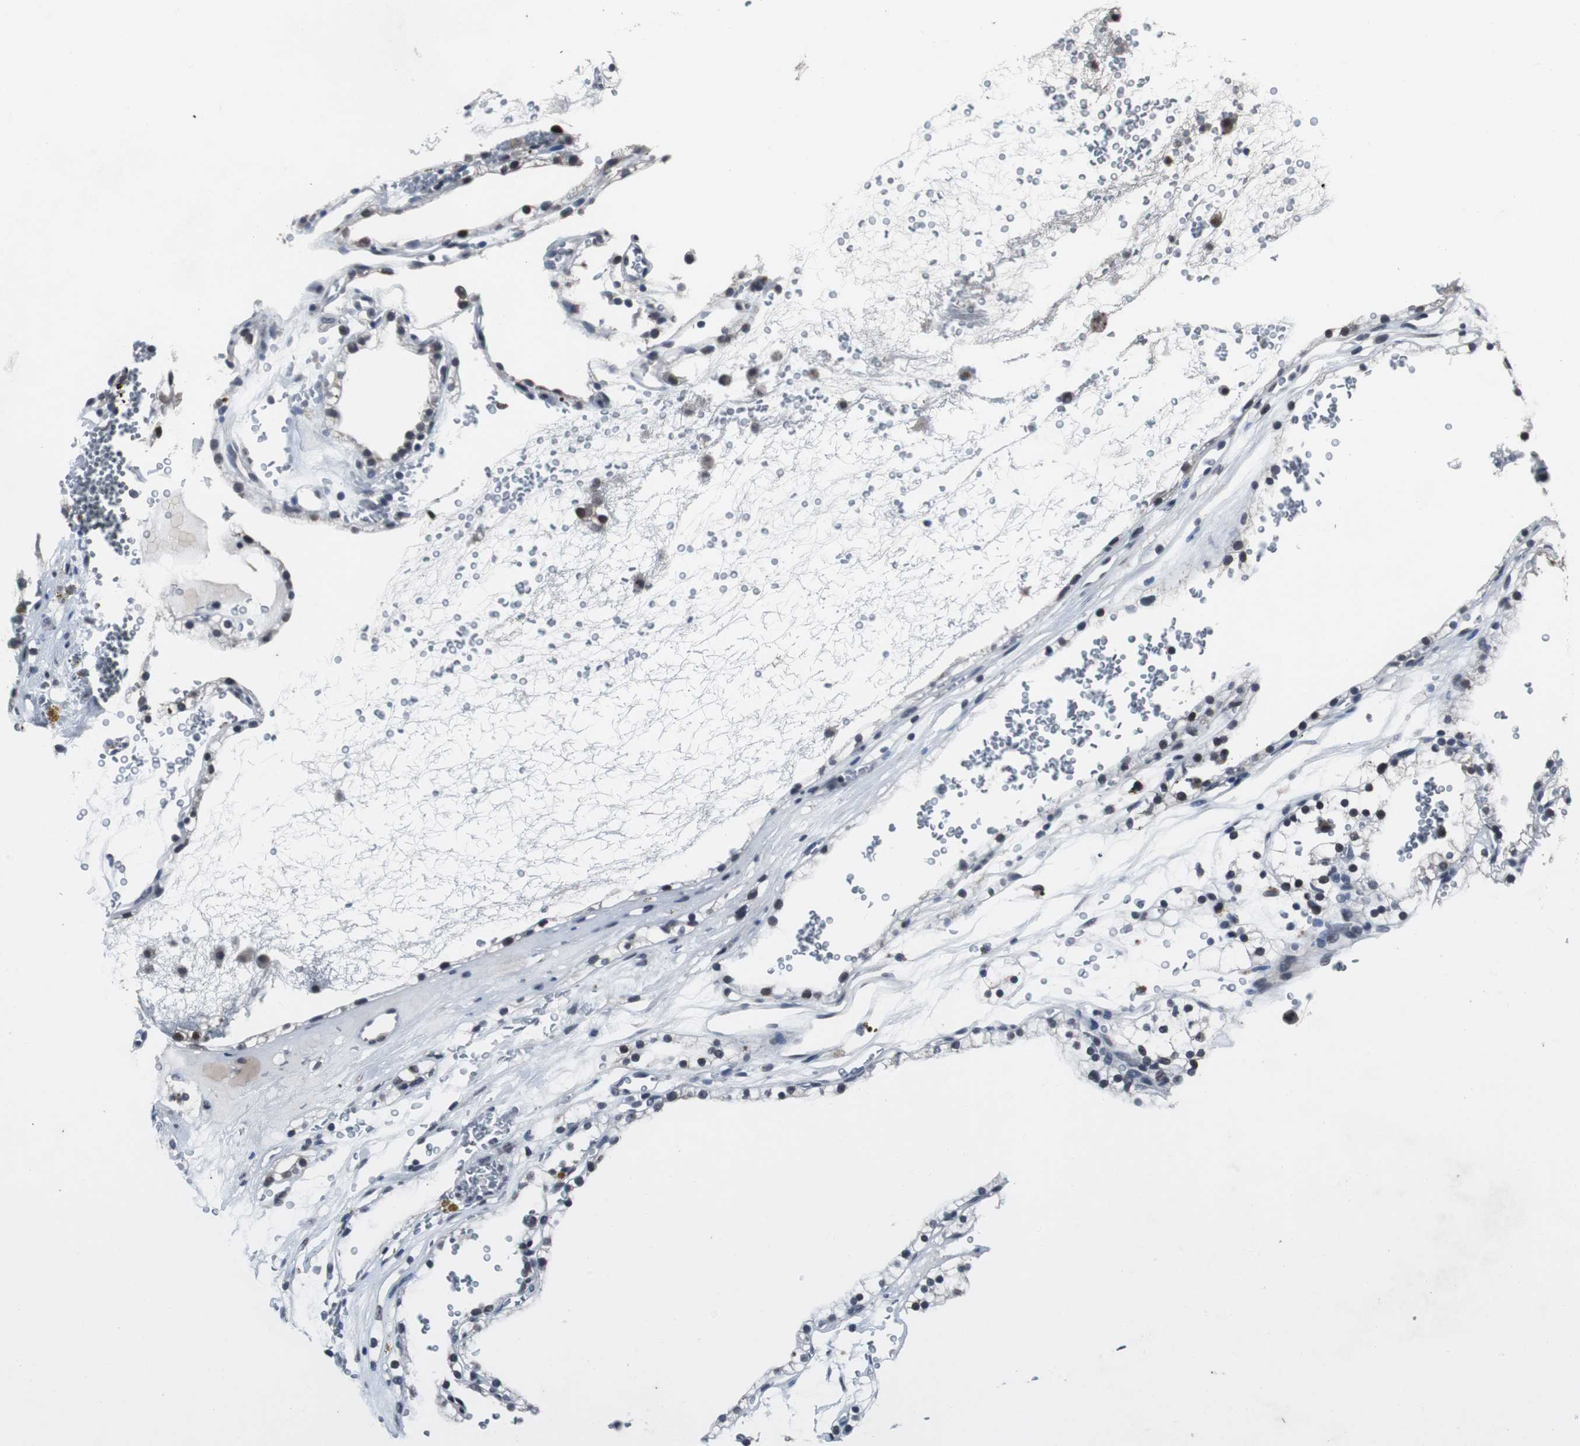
{"staining": {"intensity": "strong", "quantity": ">75%", "location": "nuclear"}, "tissue": "renal cancer", "cell_type": "Tumor cells", "image_type": "cancer", "snomed": [{"axis": "morphology", "description": "Adenocarcinoma, NOS"}, {"axis": "topography", "description": "Kidney"}], "caption": "IHC (DAB) staining of adenocarcinoma (renal) exhibits strong nuclear protein positivity in approximately >75% of tumor cells.", "gene": "FOXP4", "patient": {"sex": "female", "age": 41}}